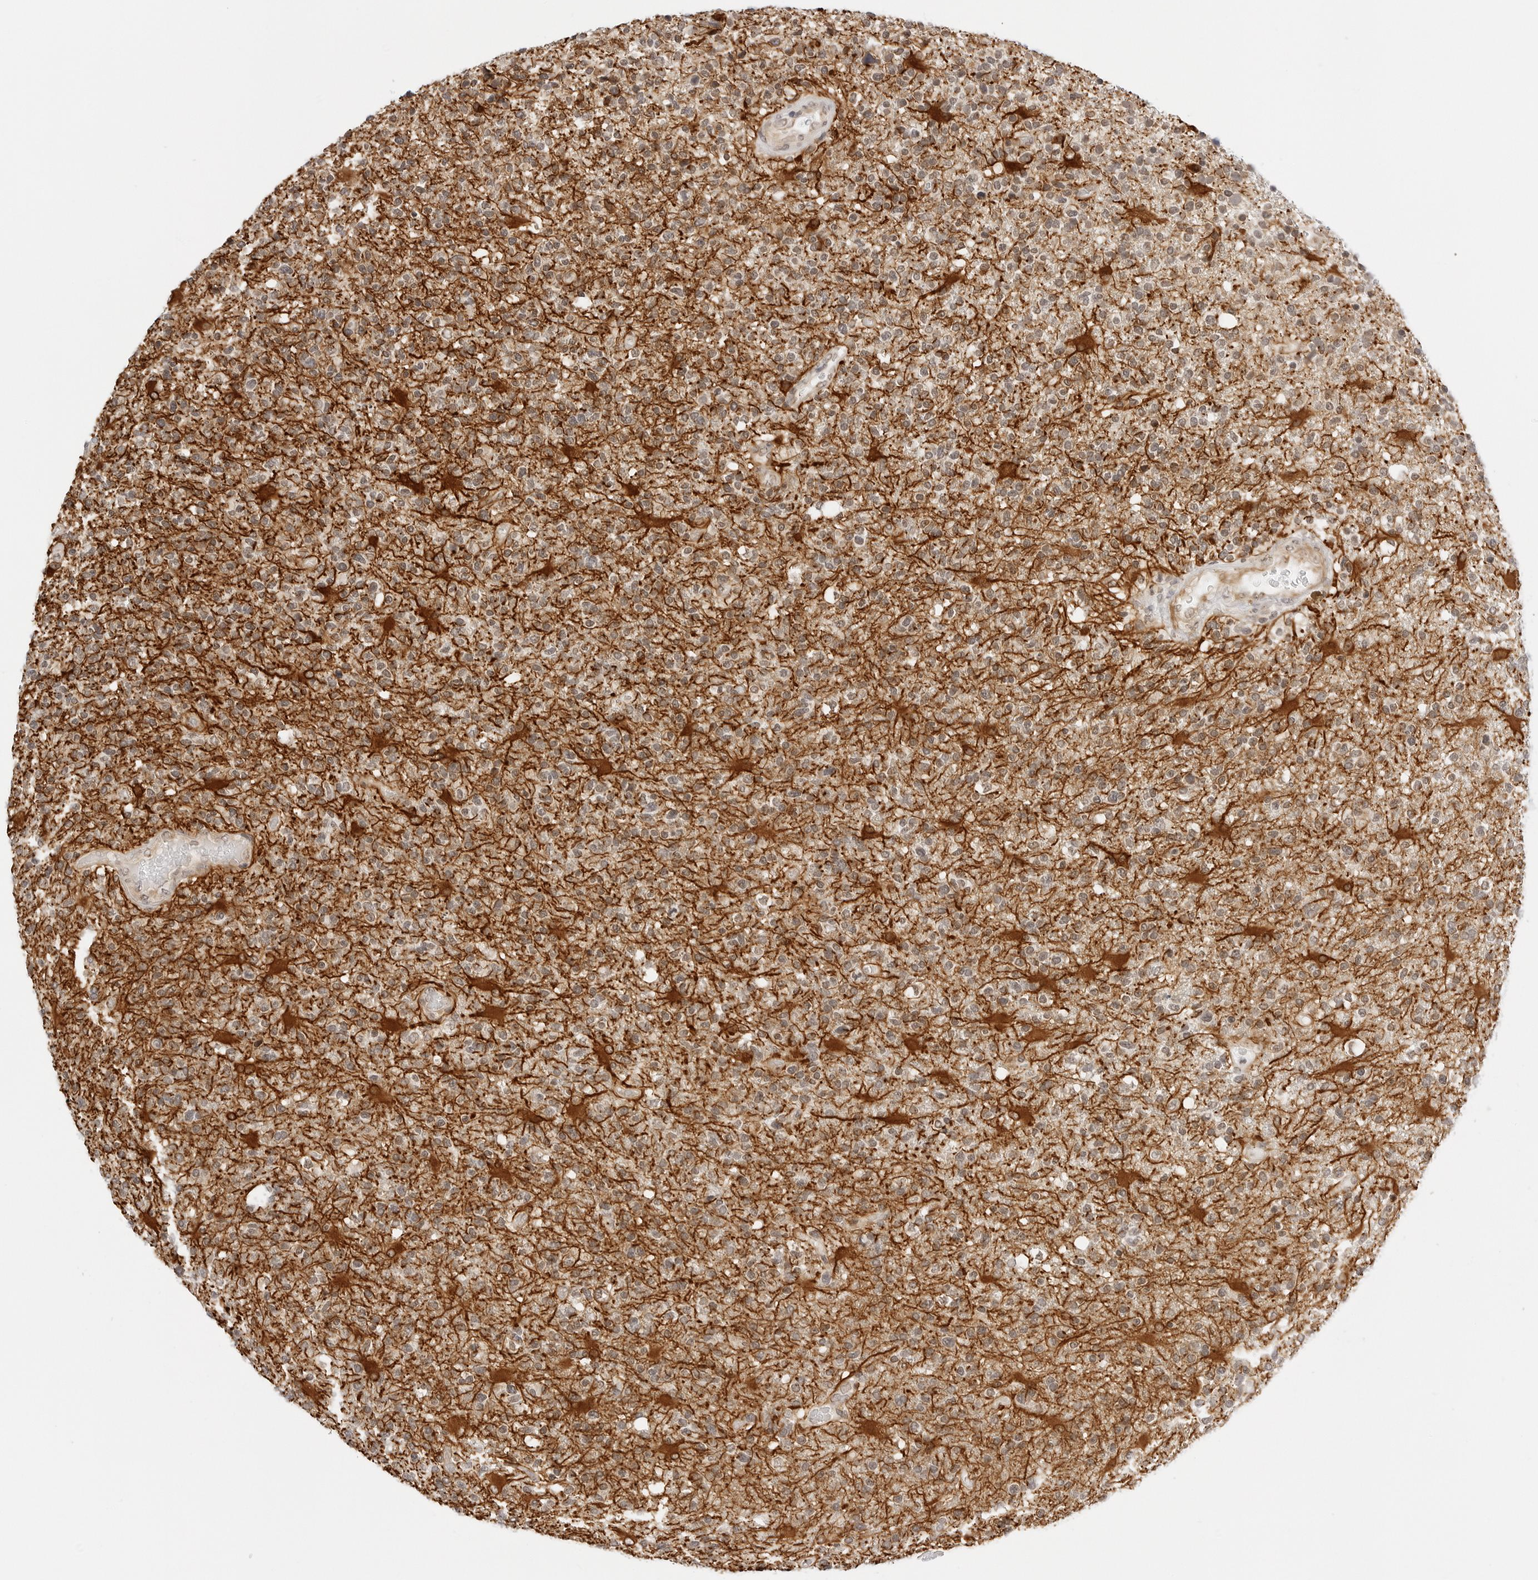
{"staining": {"intensity": "weak", "quantity": "25%-75%", "location": "cytoplasmic/membranous"}, "tissue": "glioma", "cell_type": "Tumor cells", "image_type": "cancer", "snomed": [{"axis": "morphology", "description": "Glioma, malignant, High grade"}, {"axis": "topography", "description": "Brain"}], "caption": "Immunohistochemical staining of malignant high-grade glioma displays low levels of weak cytoplasmic/membranous protein staining in approximately 25%-75% of tumor cells.", "gene": "GORAB", "patient": {"sex": "male", "age": 72}}